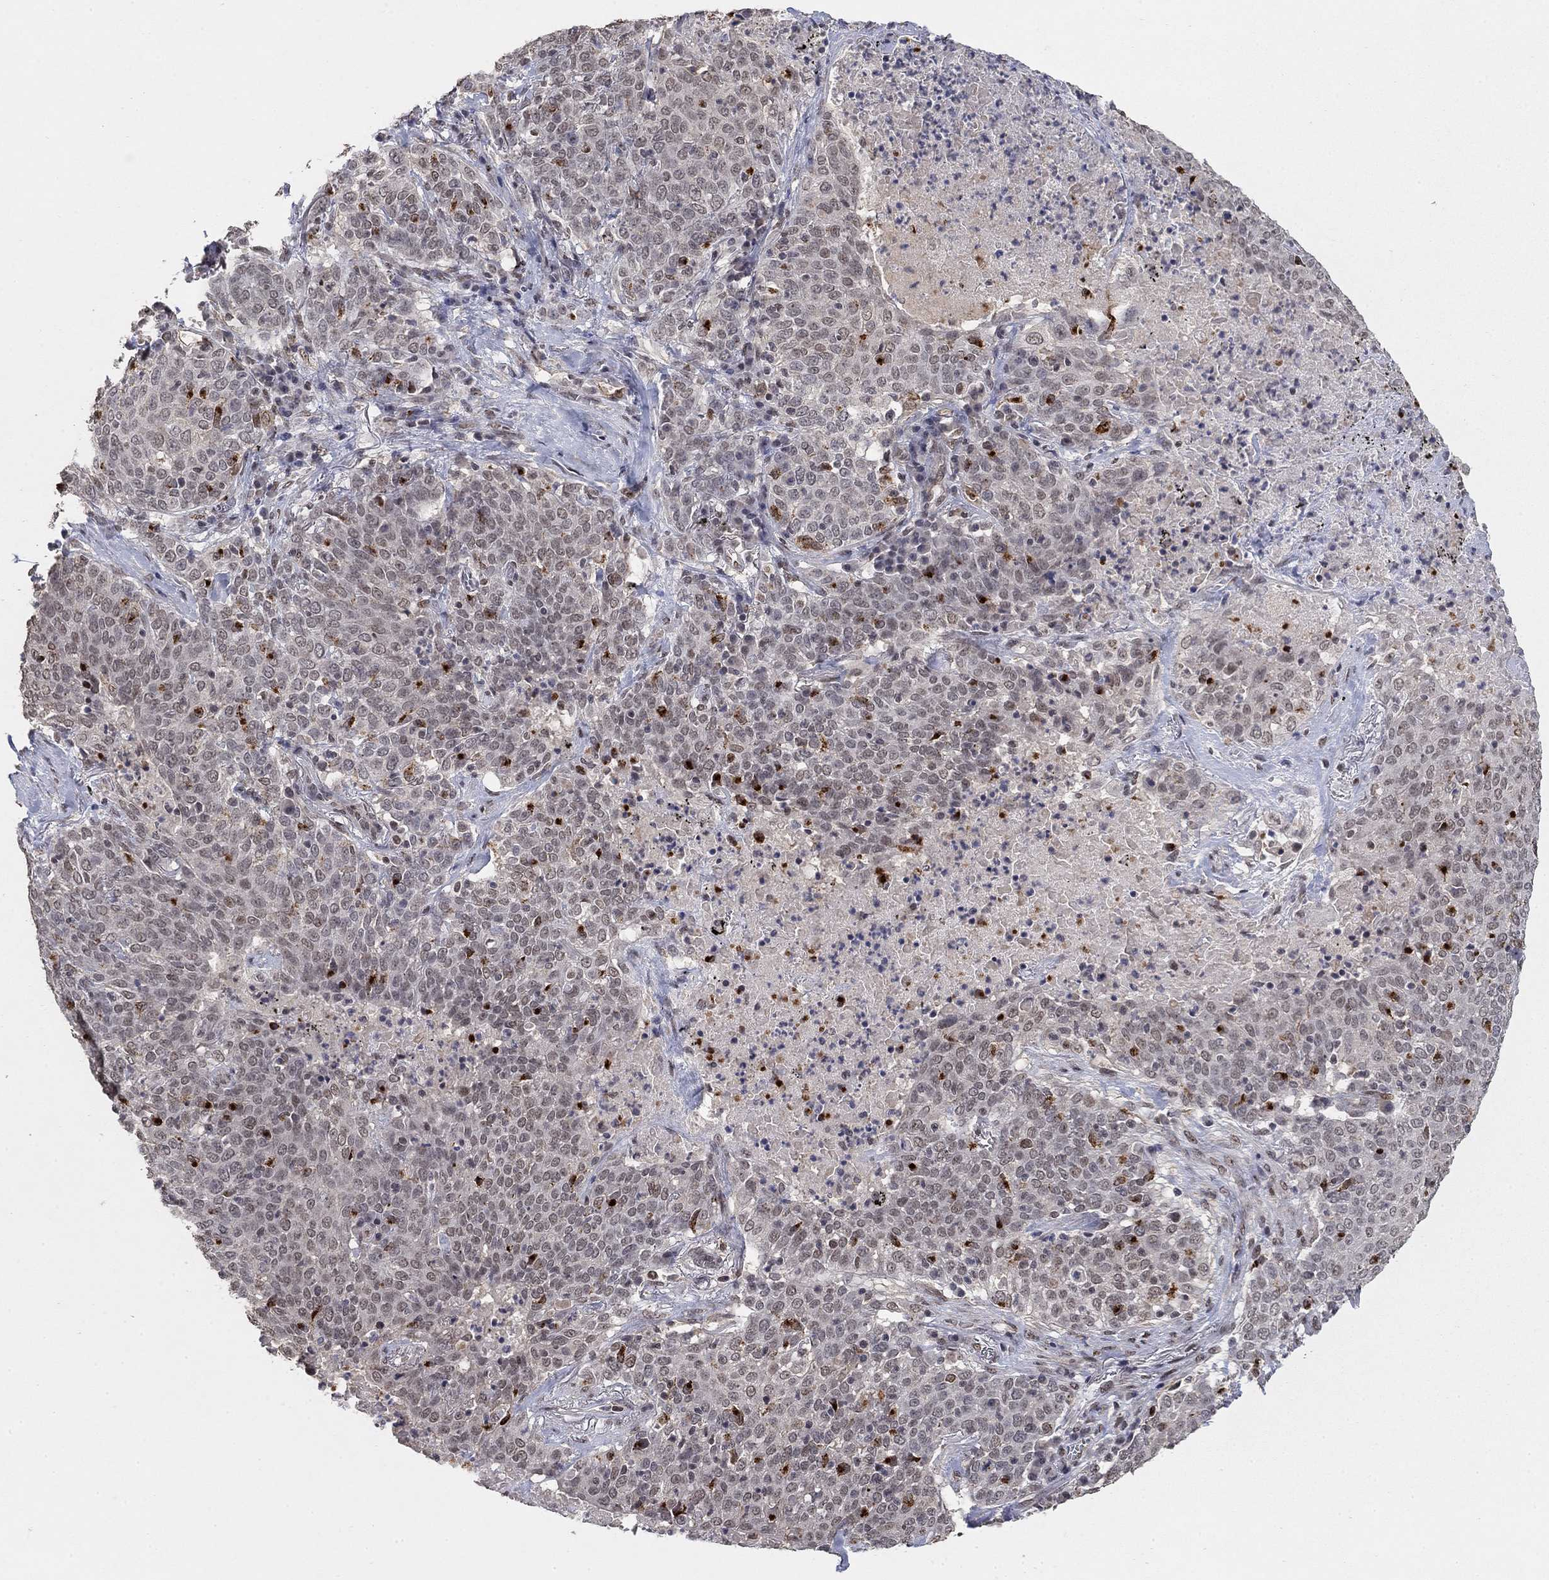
{"staining": {"intensity": "negative", "quantity": "none", "location": "none"}, "tissue": "lung cancer", "cell_type": "Tumor cells", "image_type": "cancer", "snomed": [{"axis": "morphology", "description": "Squamous cell carcinoma, NOS"}, {"axis": "topography", "description": "Lung"}], "caption": "The micrograph exhibits no significant staining in tumor cells of lung cancer (squamous cell carcinoma).", "gene": "GRIA3", "patient": {"sex": "male", "age": 82}}